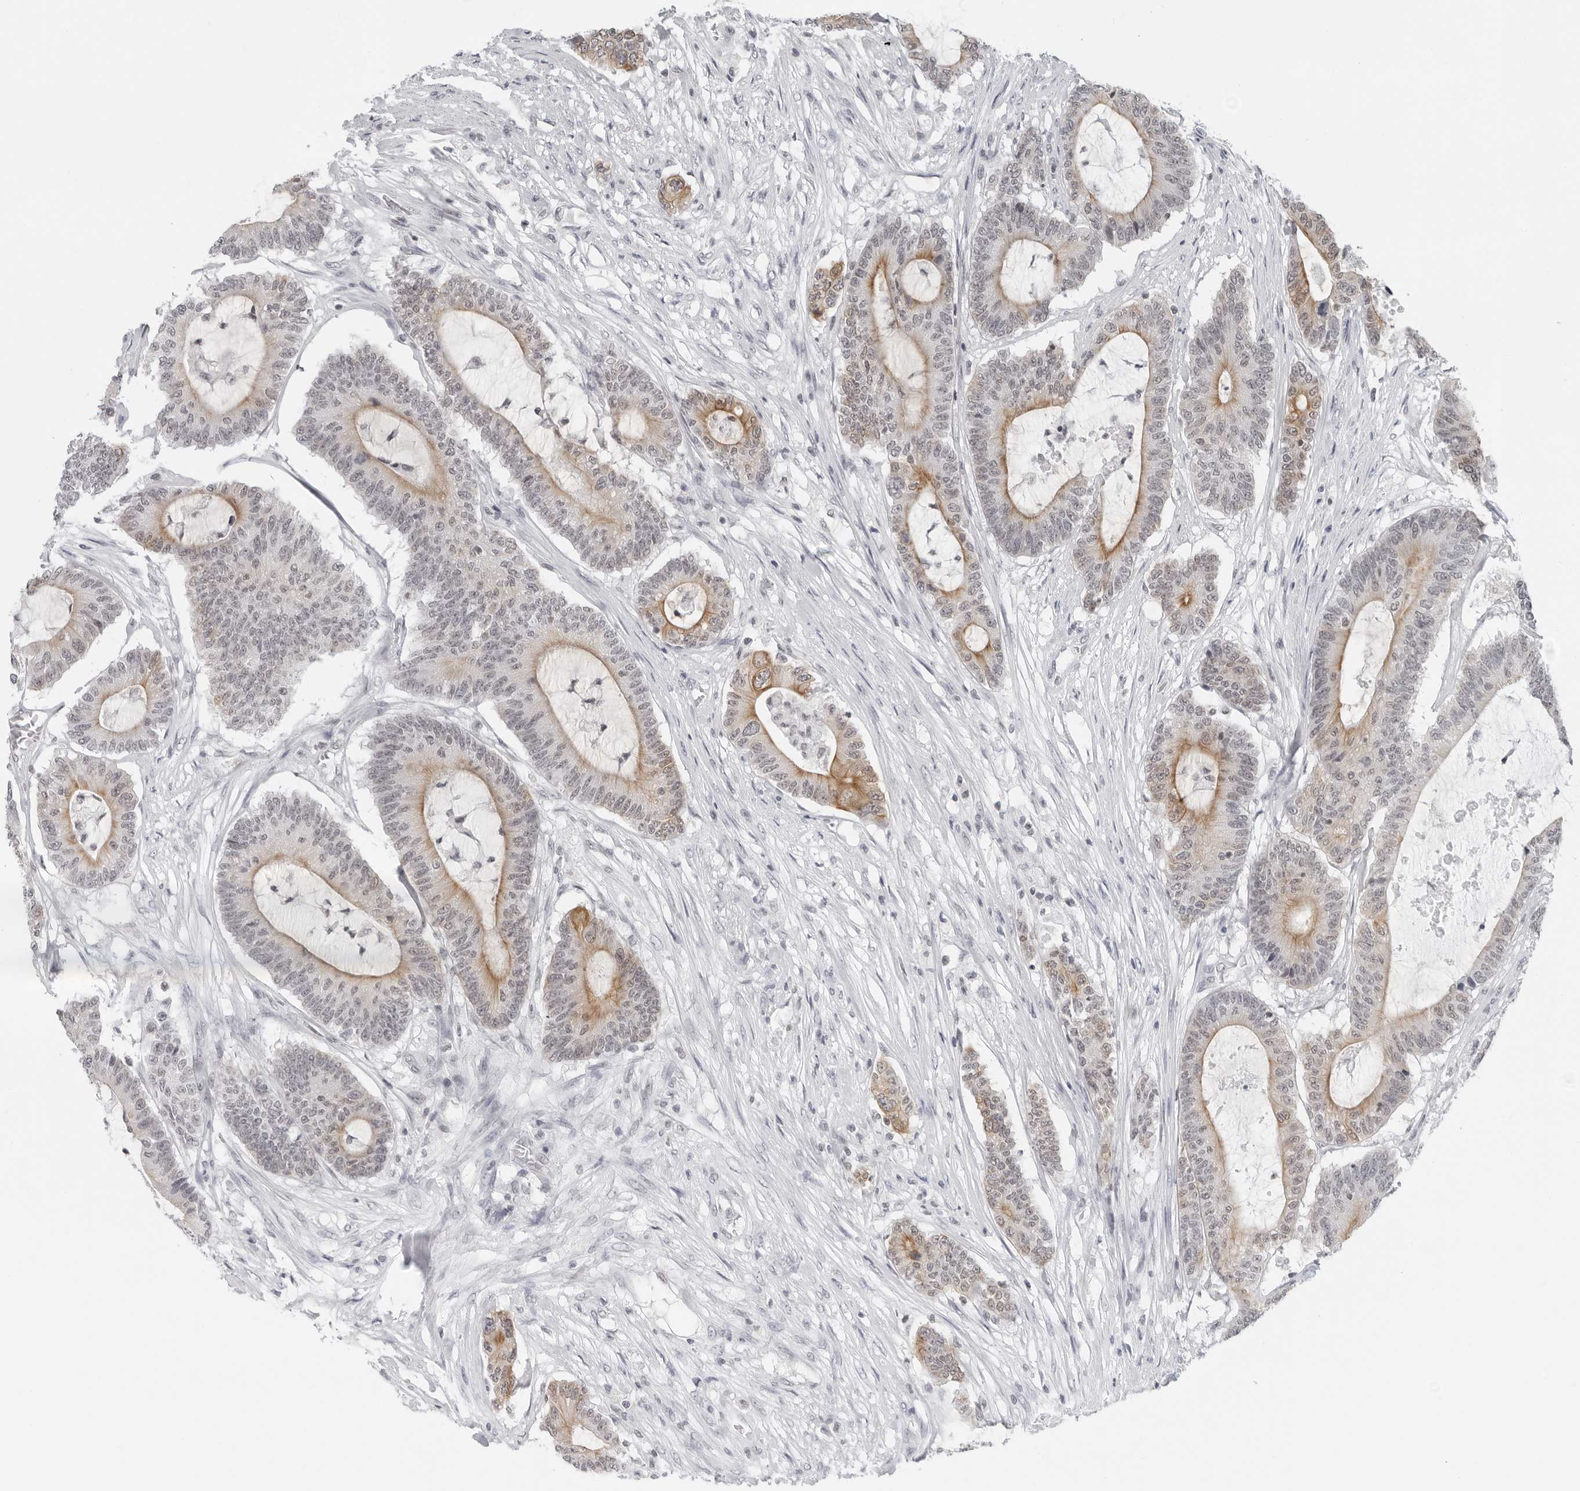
{"staining": {"intensity": "moderate", "quantity": "25%-75%", "location": "cytoplasmic/membranous"}, "tissue": "colorectal cancer", "cell_type": "Tumor cells", "image_type": "cancer", "snomed": [{"axis": "morphology", "description": "Adenocarcinoma, NOS"}, {"axis": "topography", "description": "Colon"}], "caption": "Protein staining exhibits moderate cytoplasmic/membranous expression in approximately 25%-75% of tumor cells in adenocarcinoma (colorectal). (DAB IHC, brown staining for protein, blue staining for nuclei).", "gene": "FLG2", "patient": {"sex": "female", "age": 84}}